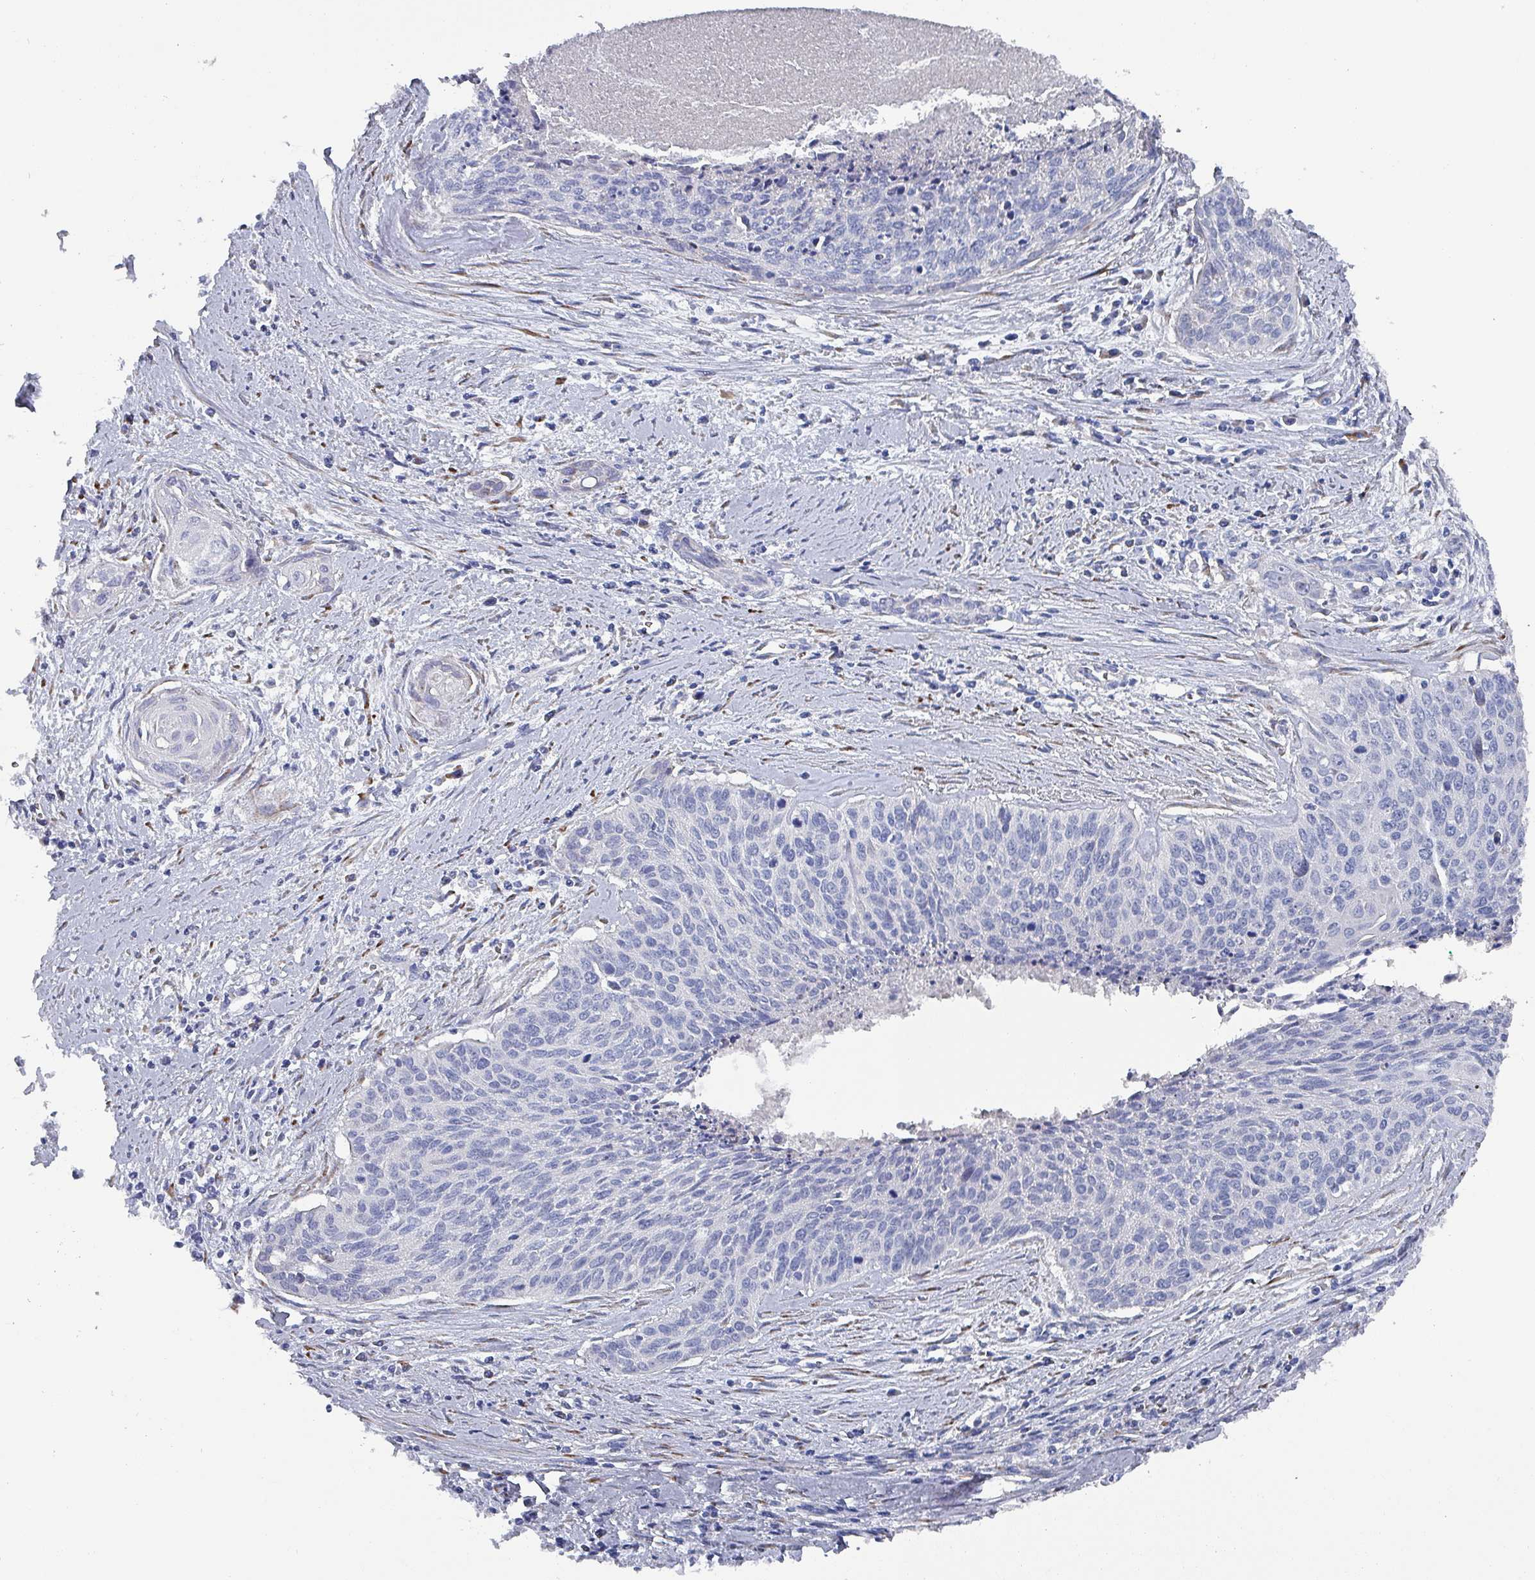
{"staining": {"intensity": "negative", "quantity": "none", "location": "none"}, "tissue": "cervical cancer", "cell_type": "Tumor cells", "image_type": "cancer", "snomed": [{"axis": "morphology", "description": "Squamous cell carcinoma, NOS"}, {"axis": "topography", "description": "Cervix"}], "caption": "Tumor cells are negative for protein expression in human squamous cell carcinoma (cervical).", "gene": "DRD5", "patient": {"sex": "female", "age": 55}}